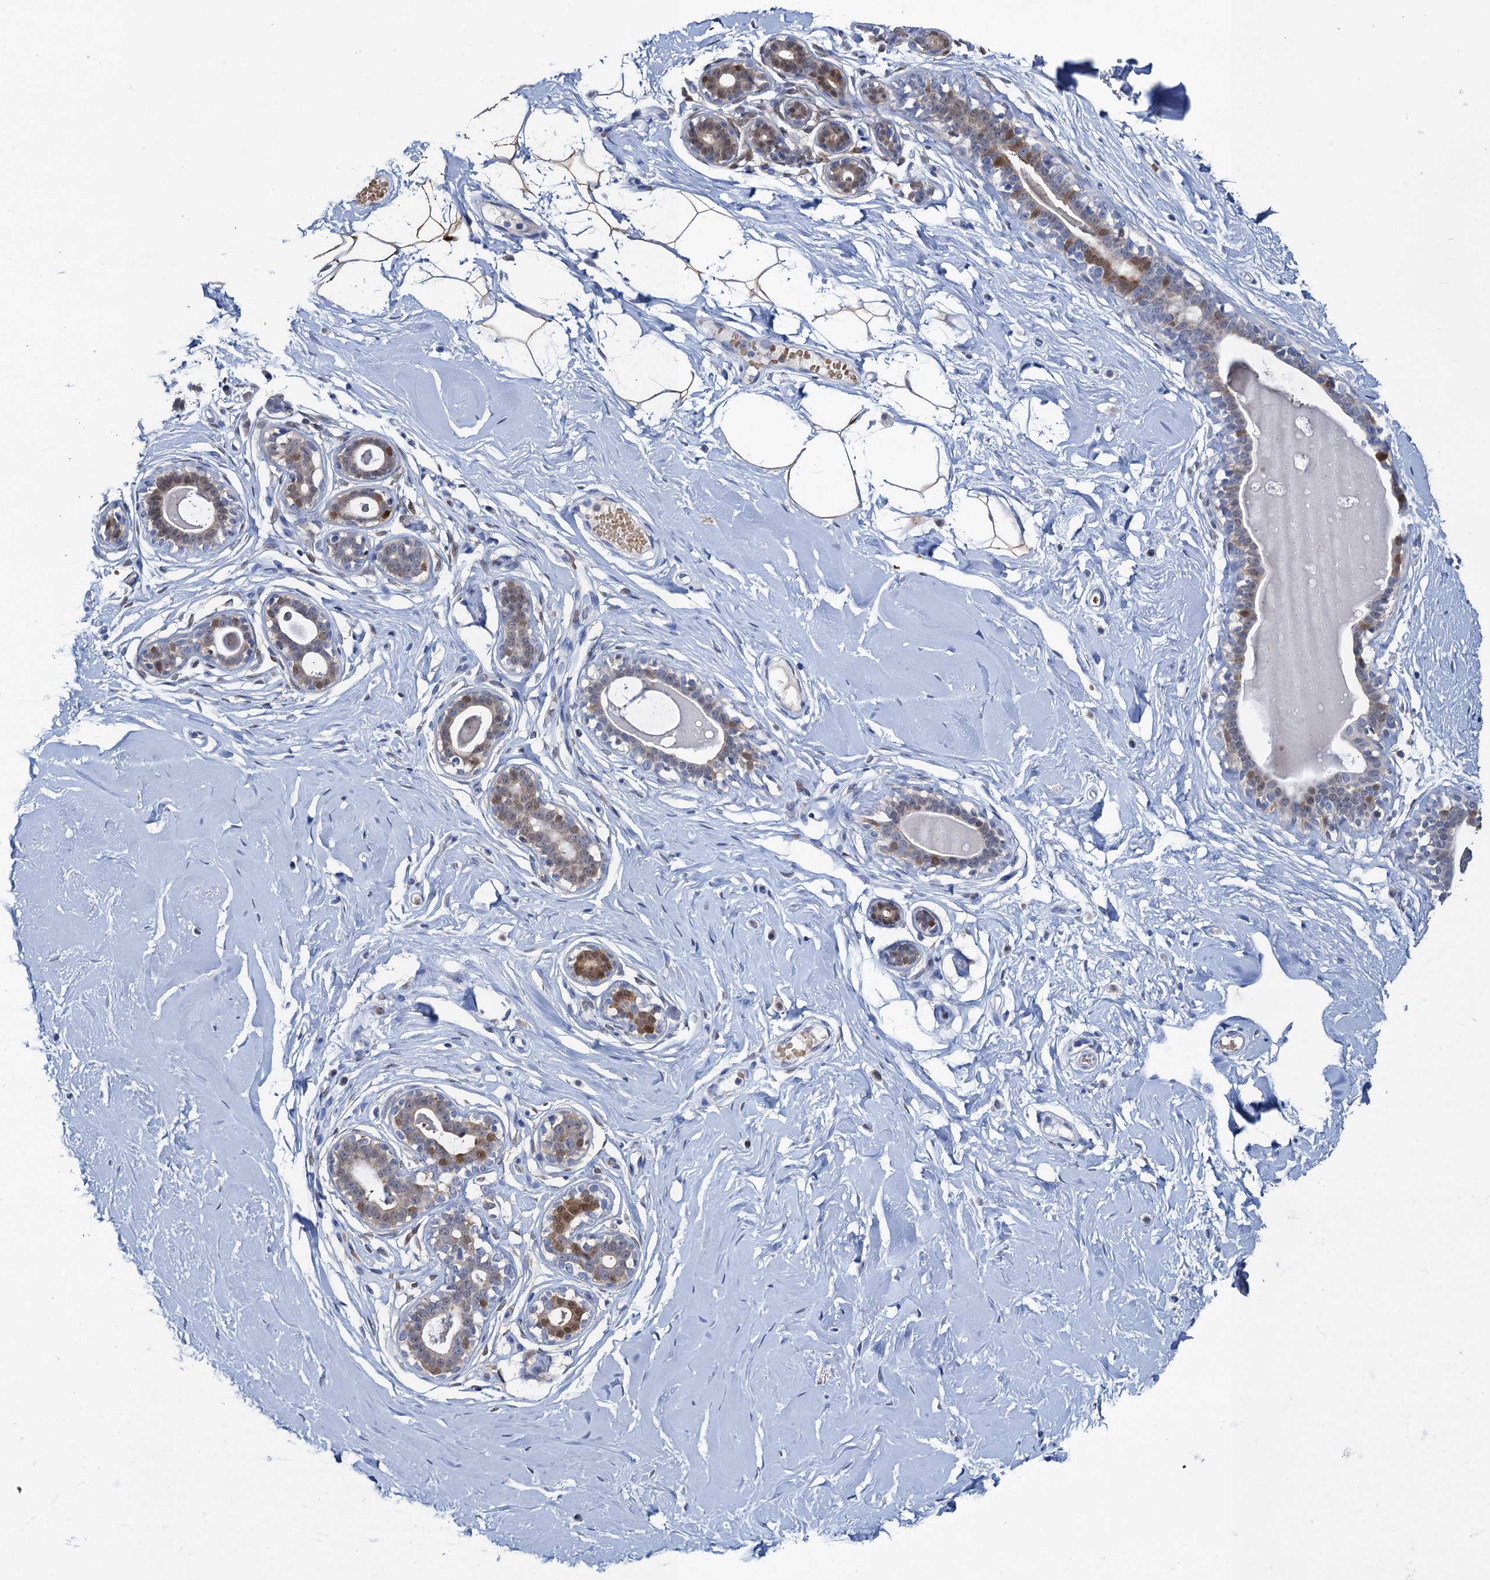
{"staining": {"intensity": "negative", "quantity": "none", "location": "none"}, "tissue": "breast", "cell_type": "Adipocytes", "image_type": "normal", "snomed": [{"axis": "morphology", "description": "Normal tissue, NOS"}, {"axis": "morphology", "description": "Adenoma, NOS"}, {"axis": "topography", "description": "Breast"}], "caption": "Breast stained for a protein using immunohistochemistry shows no expression adipocytes.", "gene": "FAH", "patient": {"sex": "female", "age": 23}}